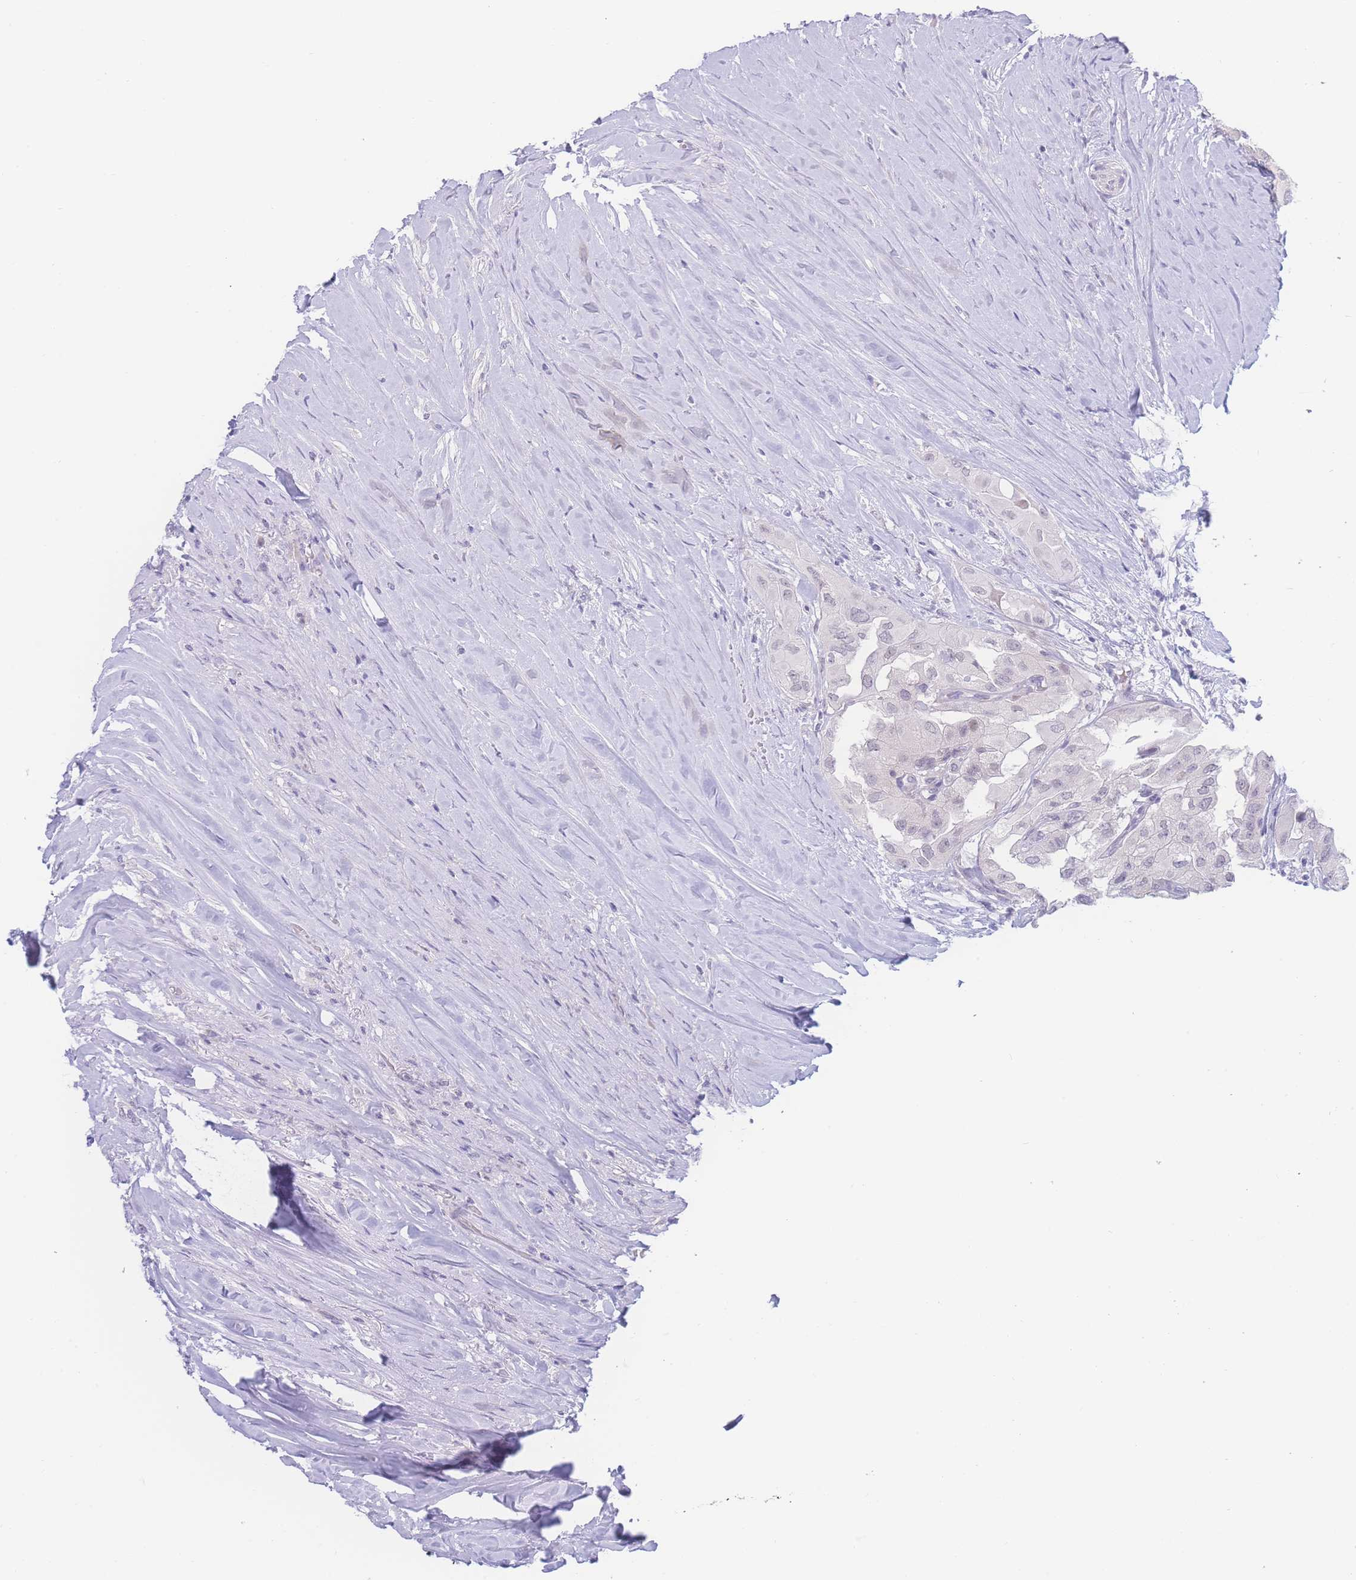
{"staining": {"intensity": "negative", "quantity": "none", "location": "none"}, "tissue": "thyroid cancer", "cell_type": "Tumor cells", "image_type": "cancer", "snomed": [{"axis": "morphology", "description": "Papillary adenocarcinoma, NOS"}, {"axis": "topography", "description": "Thyroid gland"}], "caption": "The immunohistochemistry histopathology image has no significant staining in tumor cells of thyroid papillary adenocarcinoma tissue.", "gene": "PRSS22", "patient": {"sex": "female", "age": 59}}